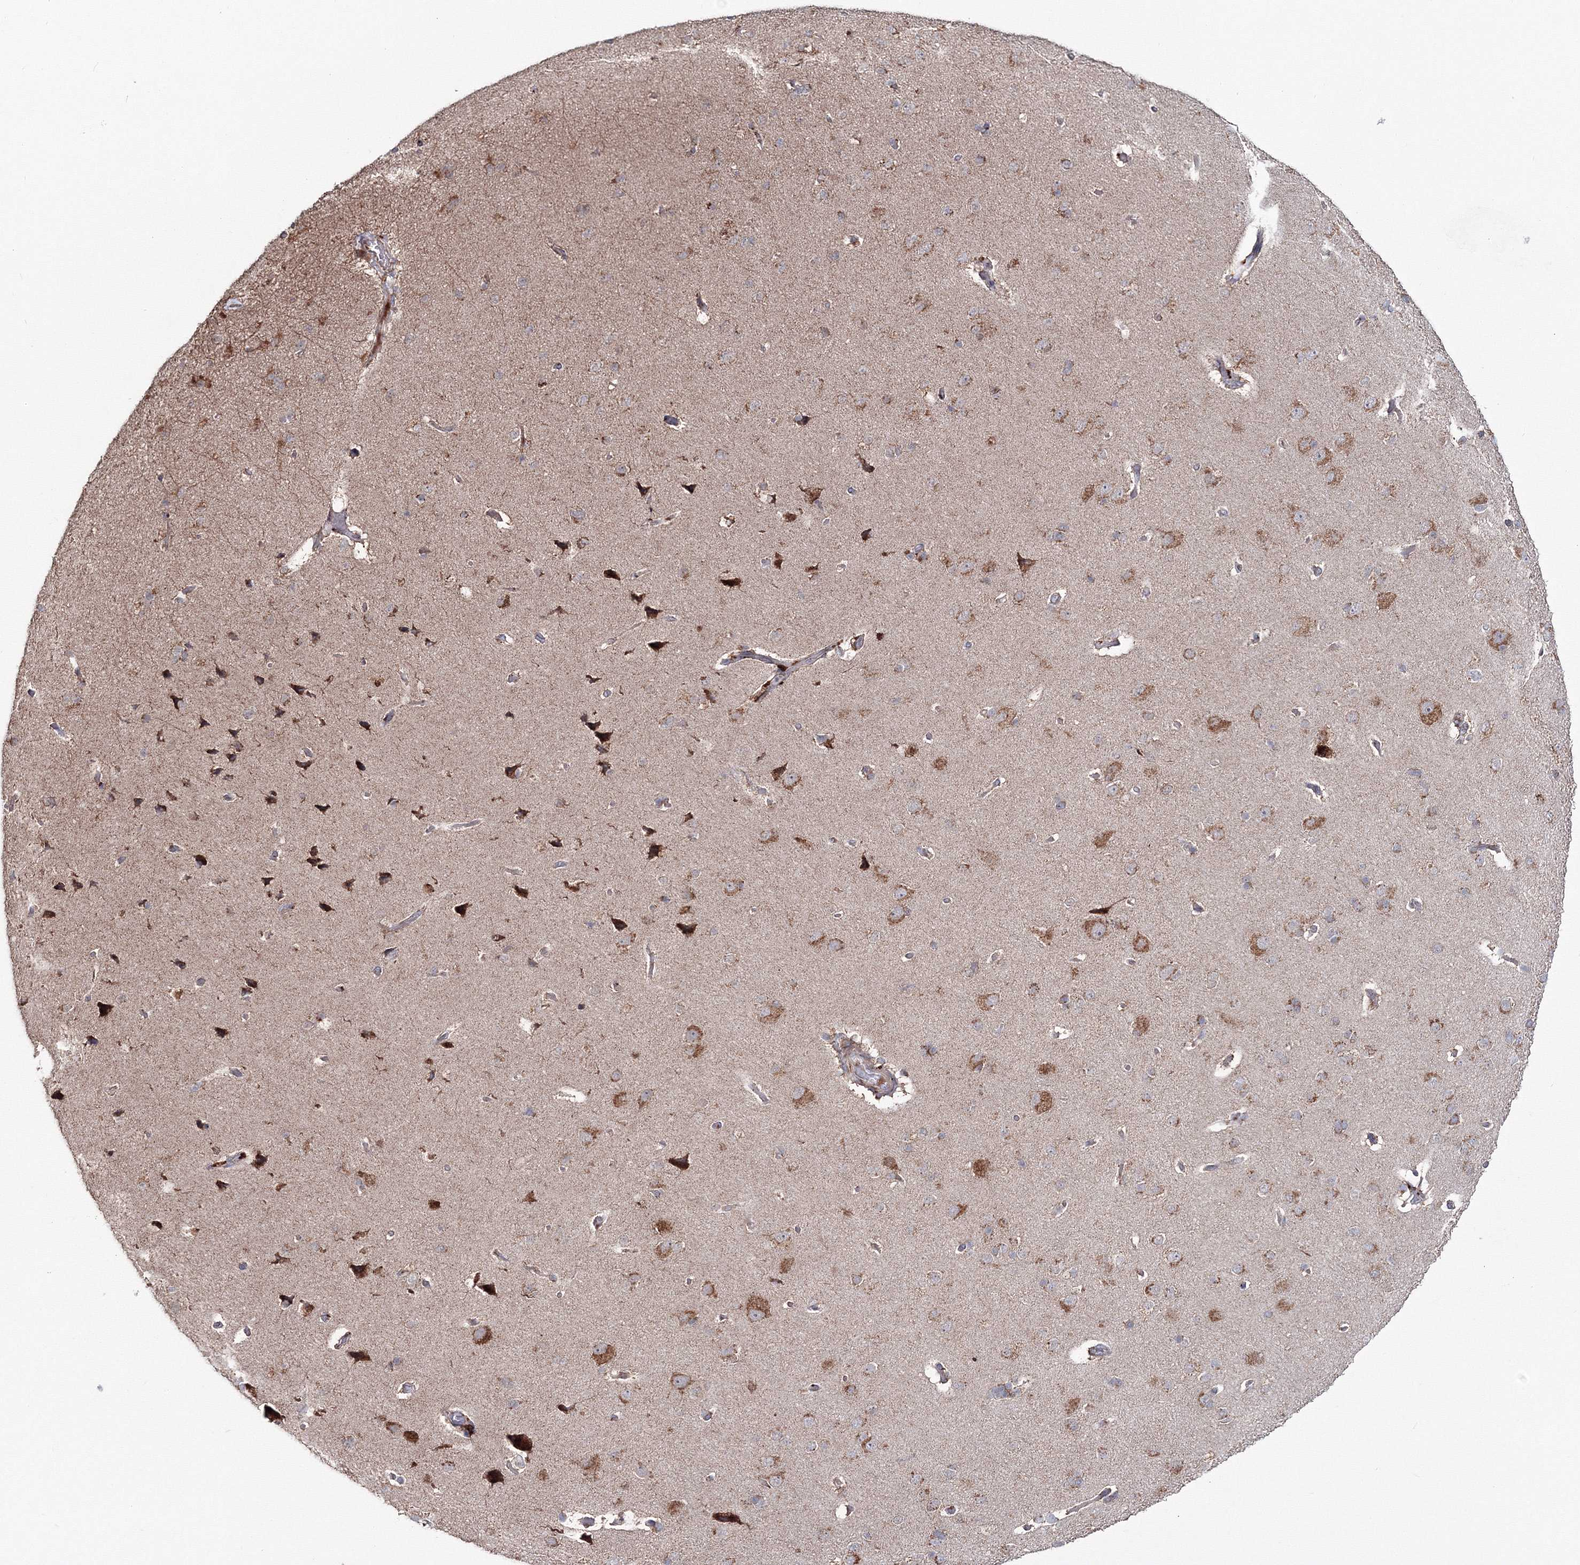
{"staining": {"intensity": "weak", "quantity": ">75%", "location": "cytoplasmic/membranous"}, "tissue": "cerebral cortex", "cell_type": "Endothelial cells", "image_type": "normal", "snomed": [{"axis": "morphology", "description": "Normal tissue, NOS"}, {"axis": "topography", "description": "Cerebral cortex"}], "caption": "Immunohistochemistry (IHC) photomicrograph of benign human cerebral cortex stained for a protein (brown), which reveals low levels of weak cytoplasmic/membranous positivity in approximately >75% of endothelial cells.", "gene": "PEX13", "patient": {"sex": "male", "age": 62}}